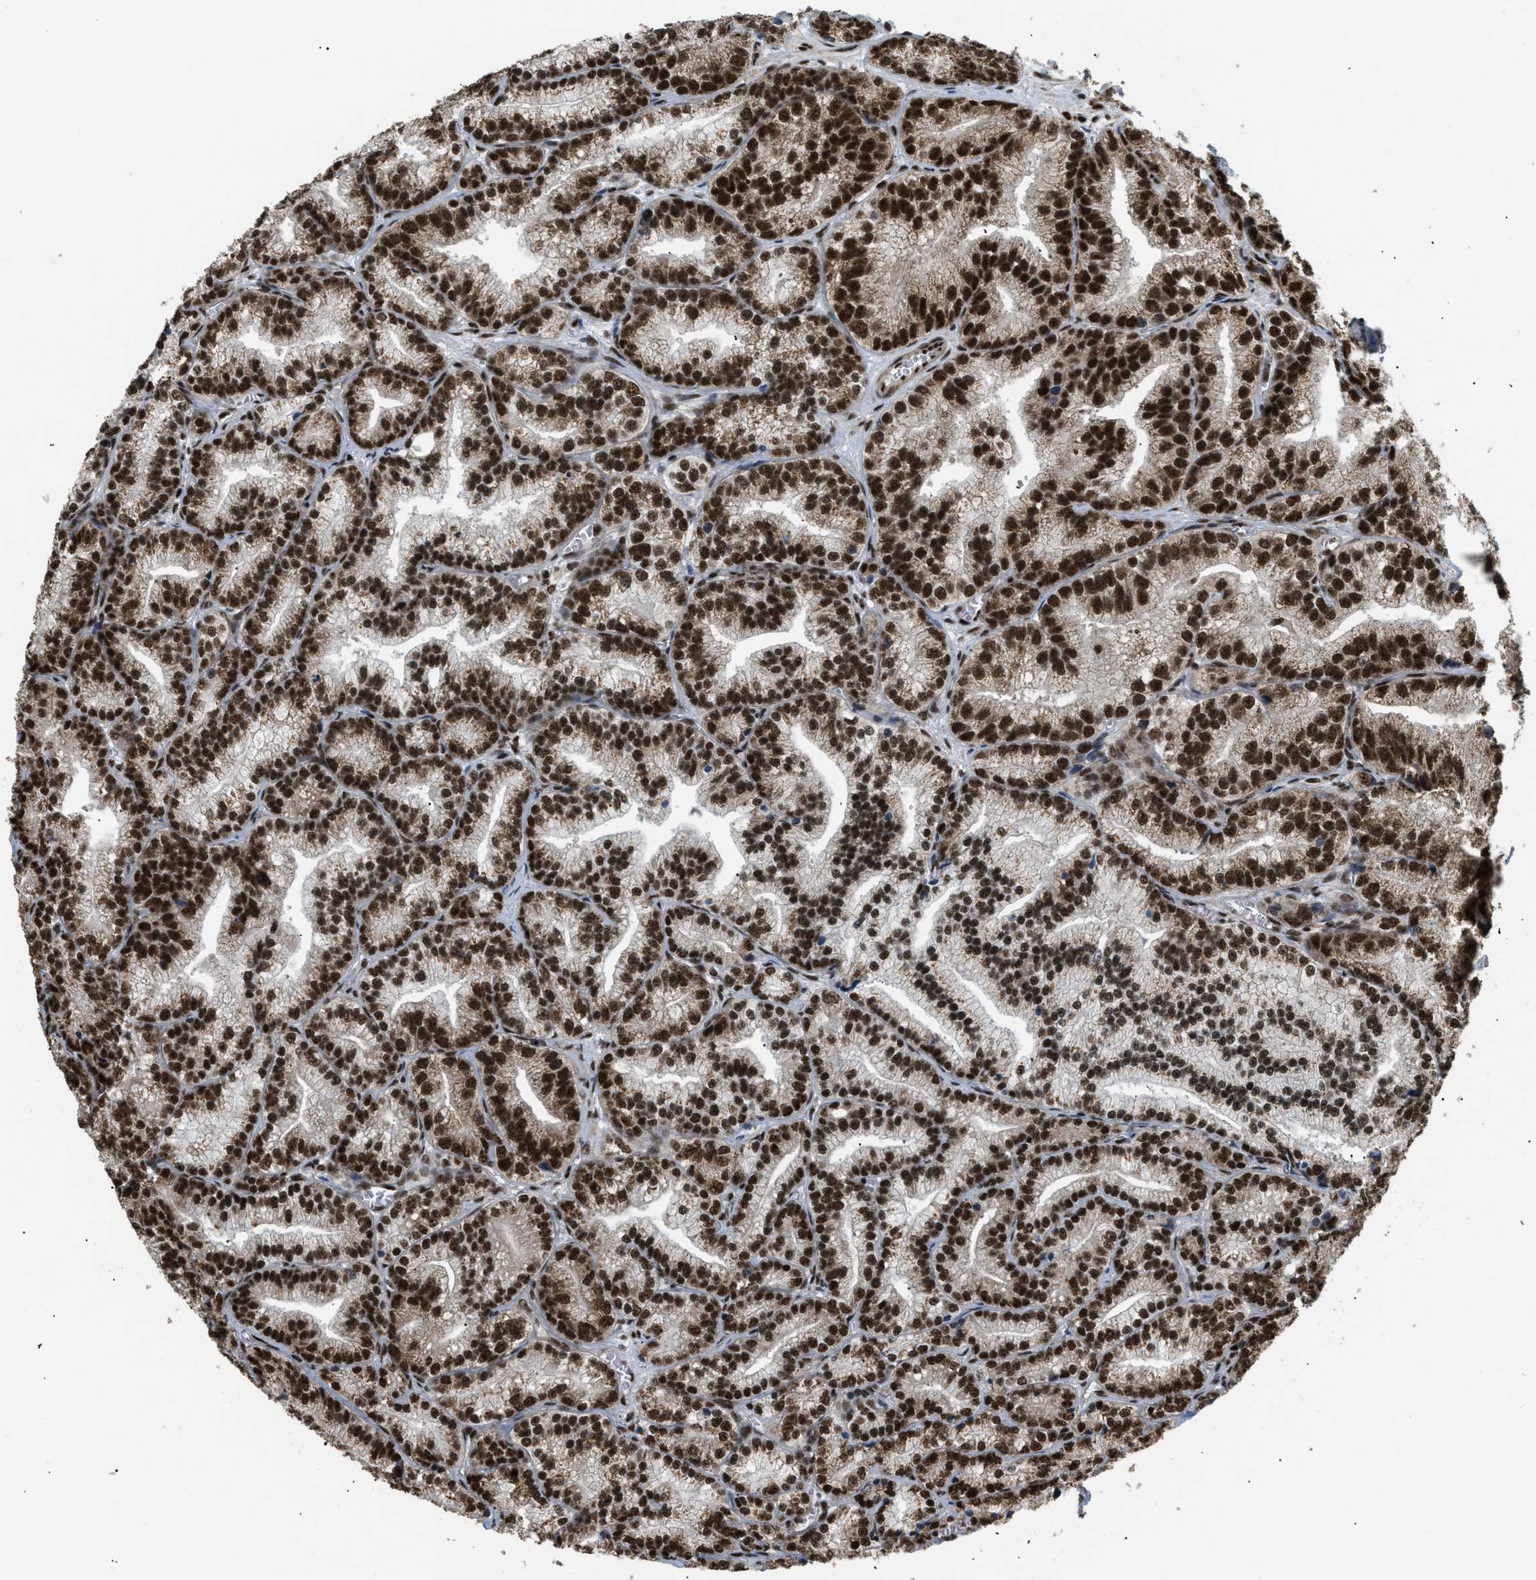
{"staining": {"intensity": "strong", "quantity": ">75%", "location": "nuclear"}, "tissue": "prostate cancer", "cell_type": "Tumor cells", "image_type": "cancer", "snomed": [{"axis": "morphology", "description": "Adenocarcinoma, Low grade"}, {"axis": "topography", "description": "Prostate"}], "caption": "Immunohistochemical staining of low-grade adenocarcinoma (prostate) displays high levels of strong nuclear expression in approximately >75% of tumor cells.", "gene": "RBM5", "patient": {"sex": "male", "age": 89}}